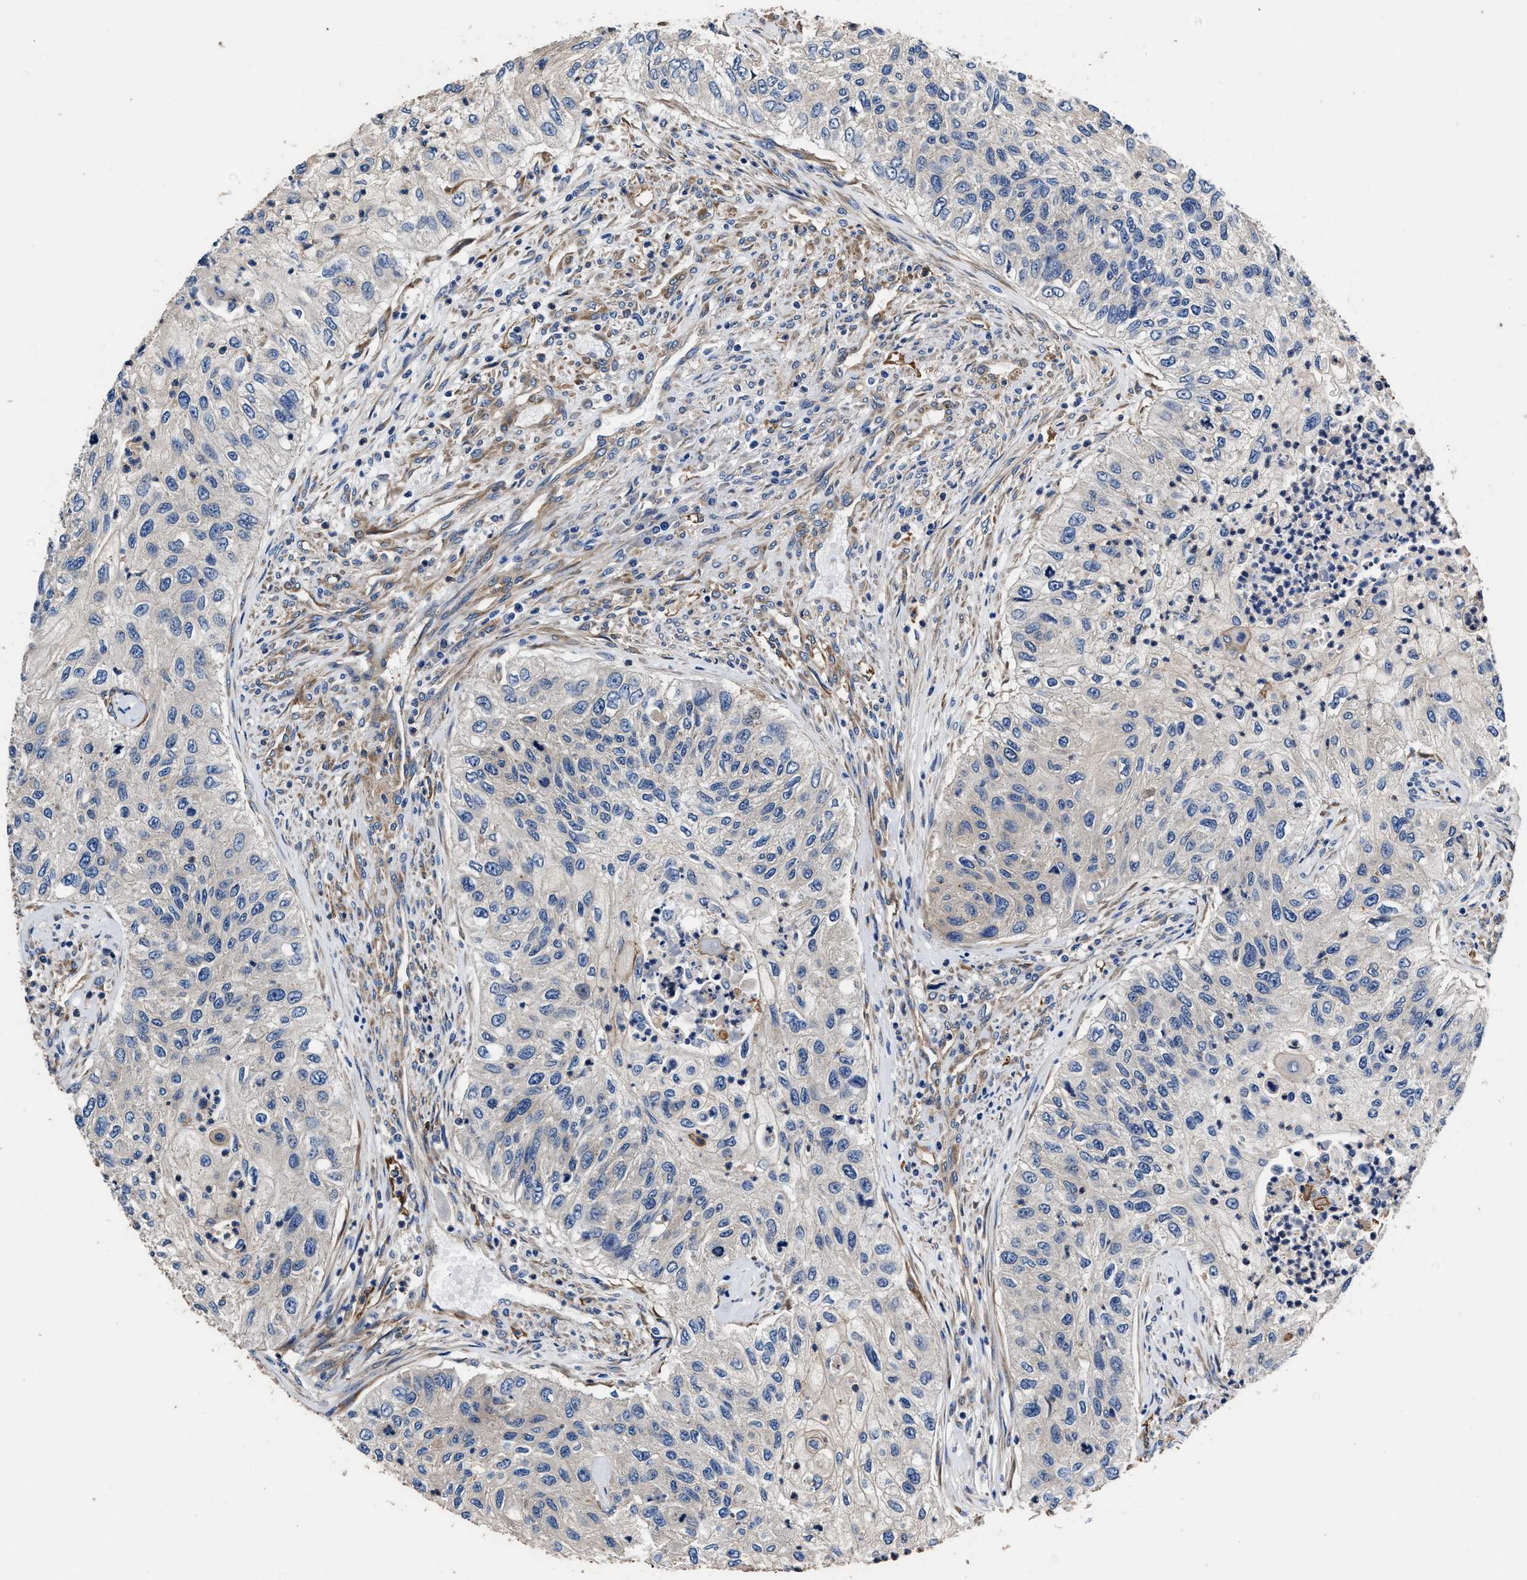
{"staining": {"intensity": "negative", "quantity": "none", "location": "none"}, "tissue": "urothelial cancer", "cell_type": "Tumor cells", "image_type": "cancer", "snomed": [{"axis": "morphology", "description": "Urothelial carcinoma, High grade"}, {"axis": "topography", "description": "Urinary bladder"}], "caption": "Immunohistochemistry micrograph of urothelial cancer stained for a protein (brown), which shows no positivity in tumor cells. Nuclei are stained in blue.", "gene": "SH3GL1", "patient": {"sex": "female", "age": 60}}